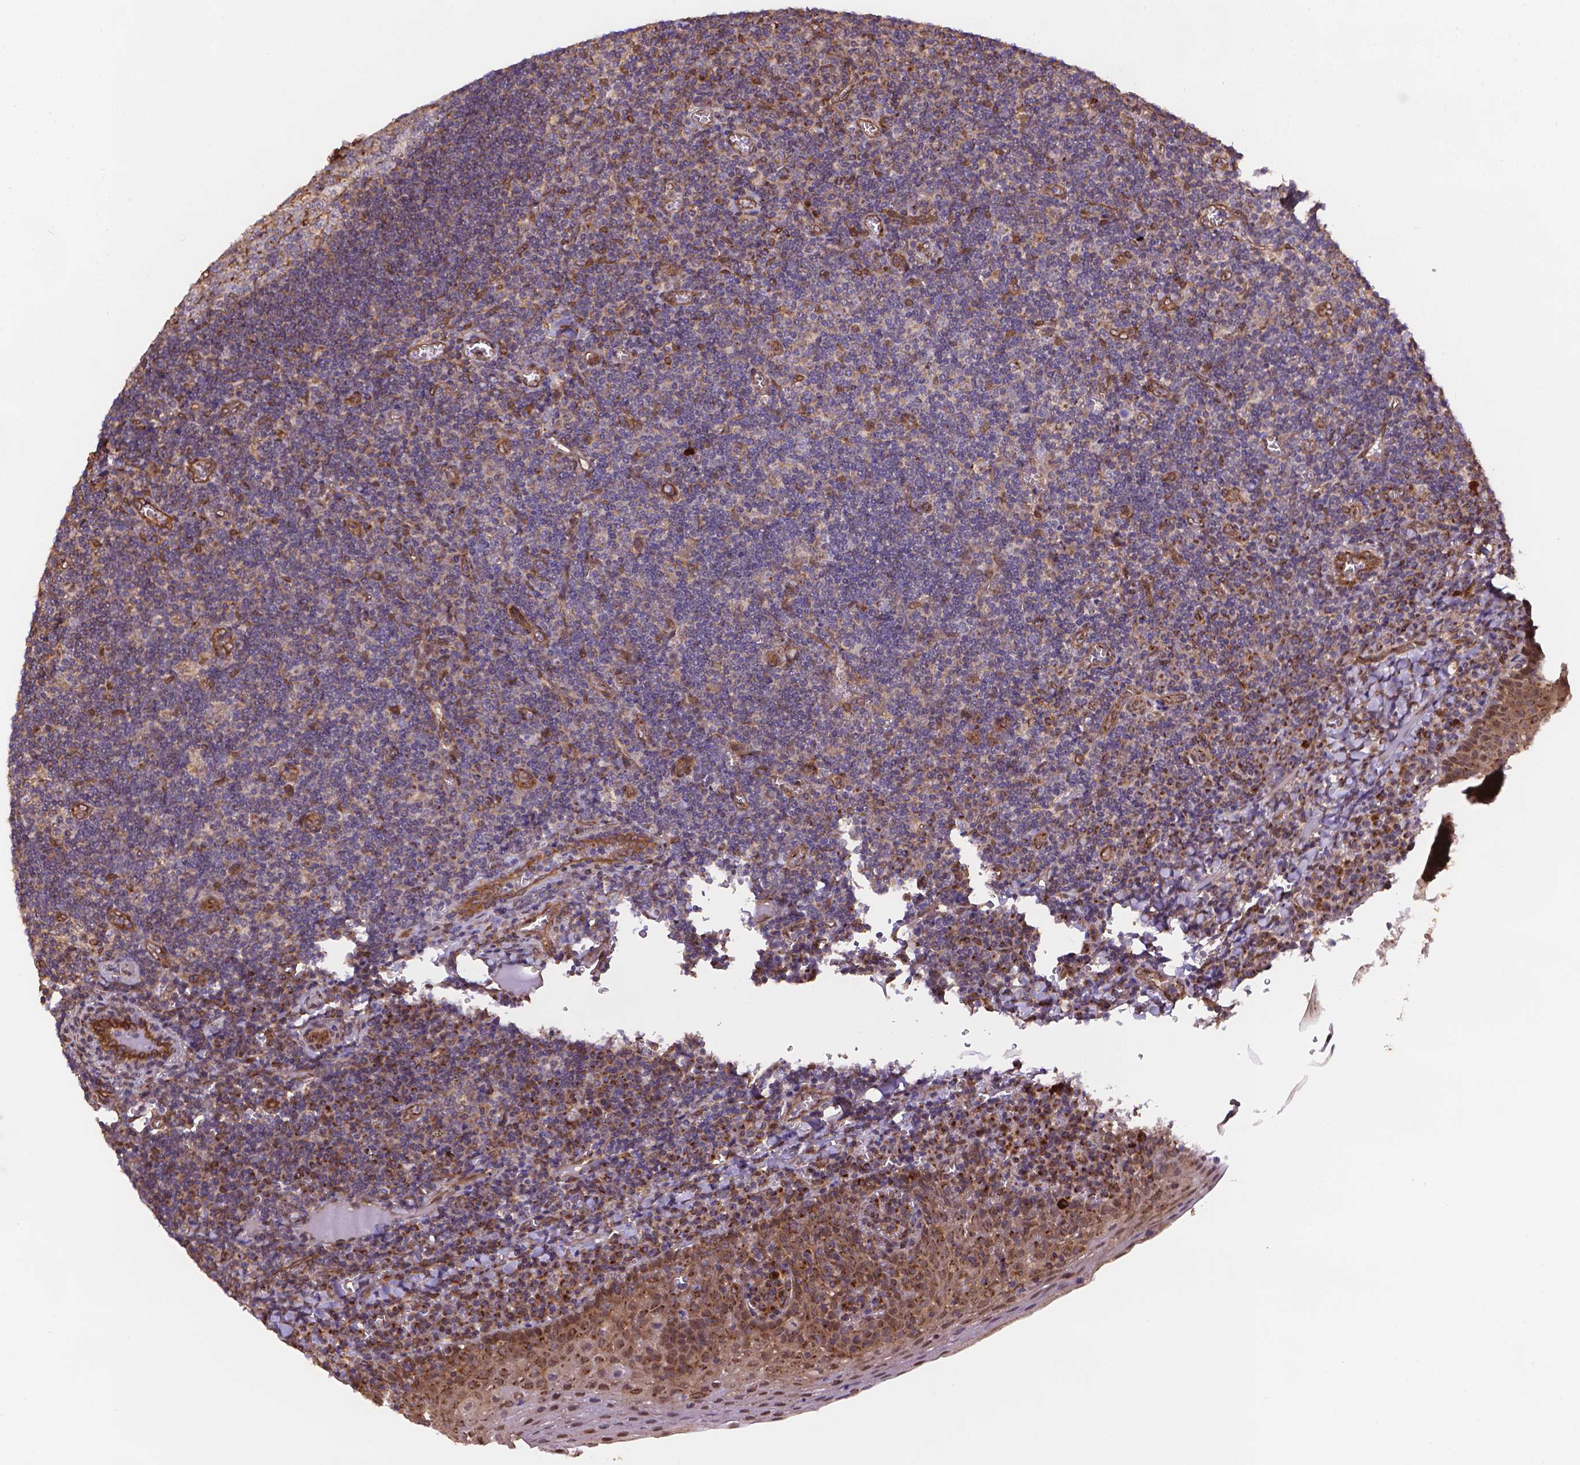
{"staining": {"intensity": "weak", "quantity": "<25%", "location": "cytoplasmic/membranous"}, "tissue": "tonsil", "cell_type": "Germinal center cells", "image_type": "normal", "snomed": [{"axis": "morphology", "description": "Normal tissue, NOS"}, {"axis": "morphology", "description": "Inflammation, NOS"}, {"axis": "topography", "description": "Tonsil"}], "caption": "Tonsil stained for a protein using immunohistochemistry (IHC) reveals no positivity germinal center cells.", "gene": "YAP1", "patient": {"sex": "female", "age": 31}}